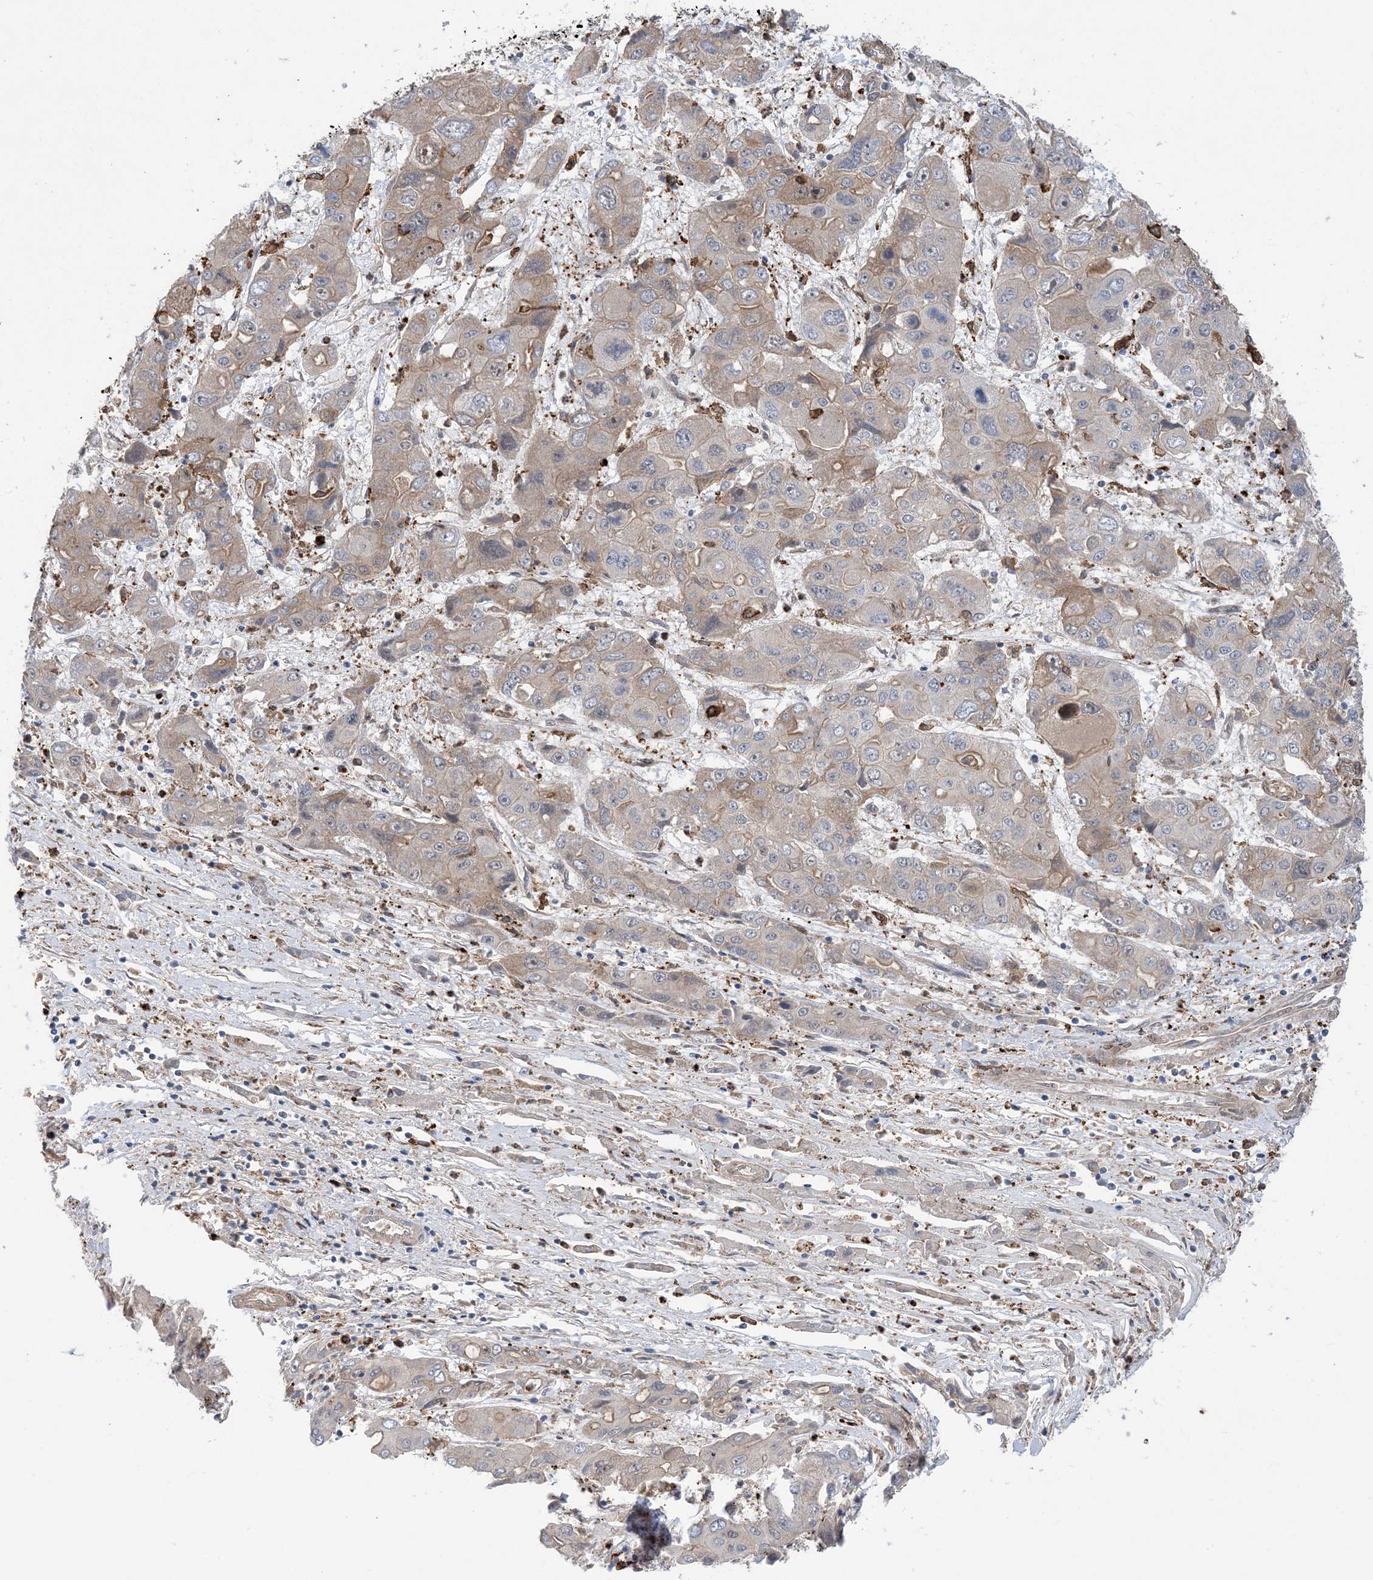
{"staining": {"intensity": "weak", "quantity": "<25%", "location": "cytoplasmic/membranous"}, "tissue": "liver cancer", "cell_type": "Tumor cells", "image_type": "cancer", "snomed": [{"axis": "morphology", "description": "Cholangiocarcinoma"}, {"axis": "topography", "description": "Liver"}], "caption": "Histopathology image shows no significant protein positivity in tumor cells of liver cholangiocarcinoma.", "gene": "HS1BP3", "patient": {"sex": "male", "age": 67}}